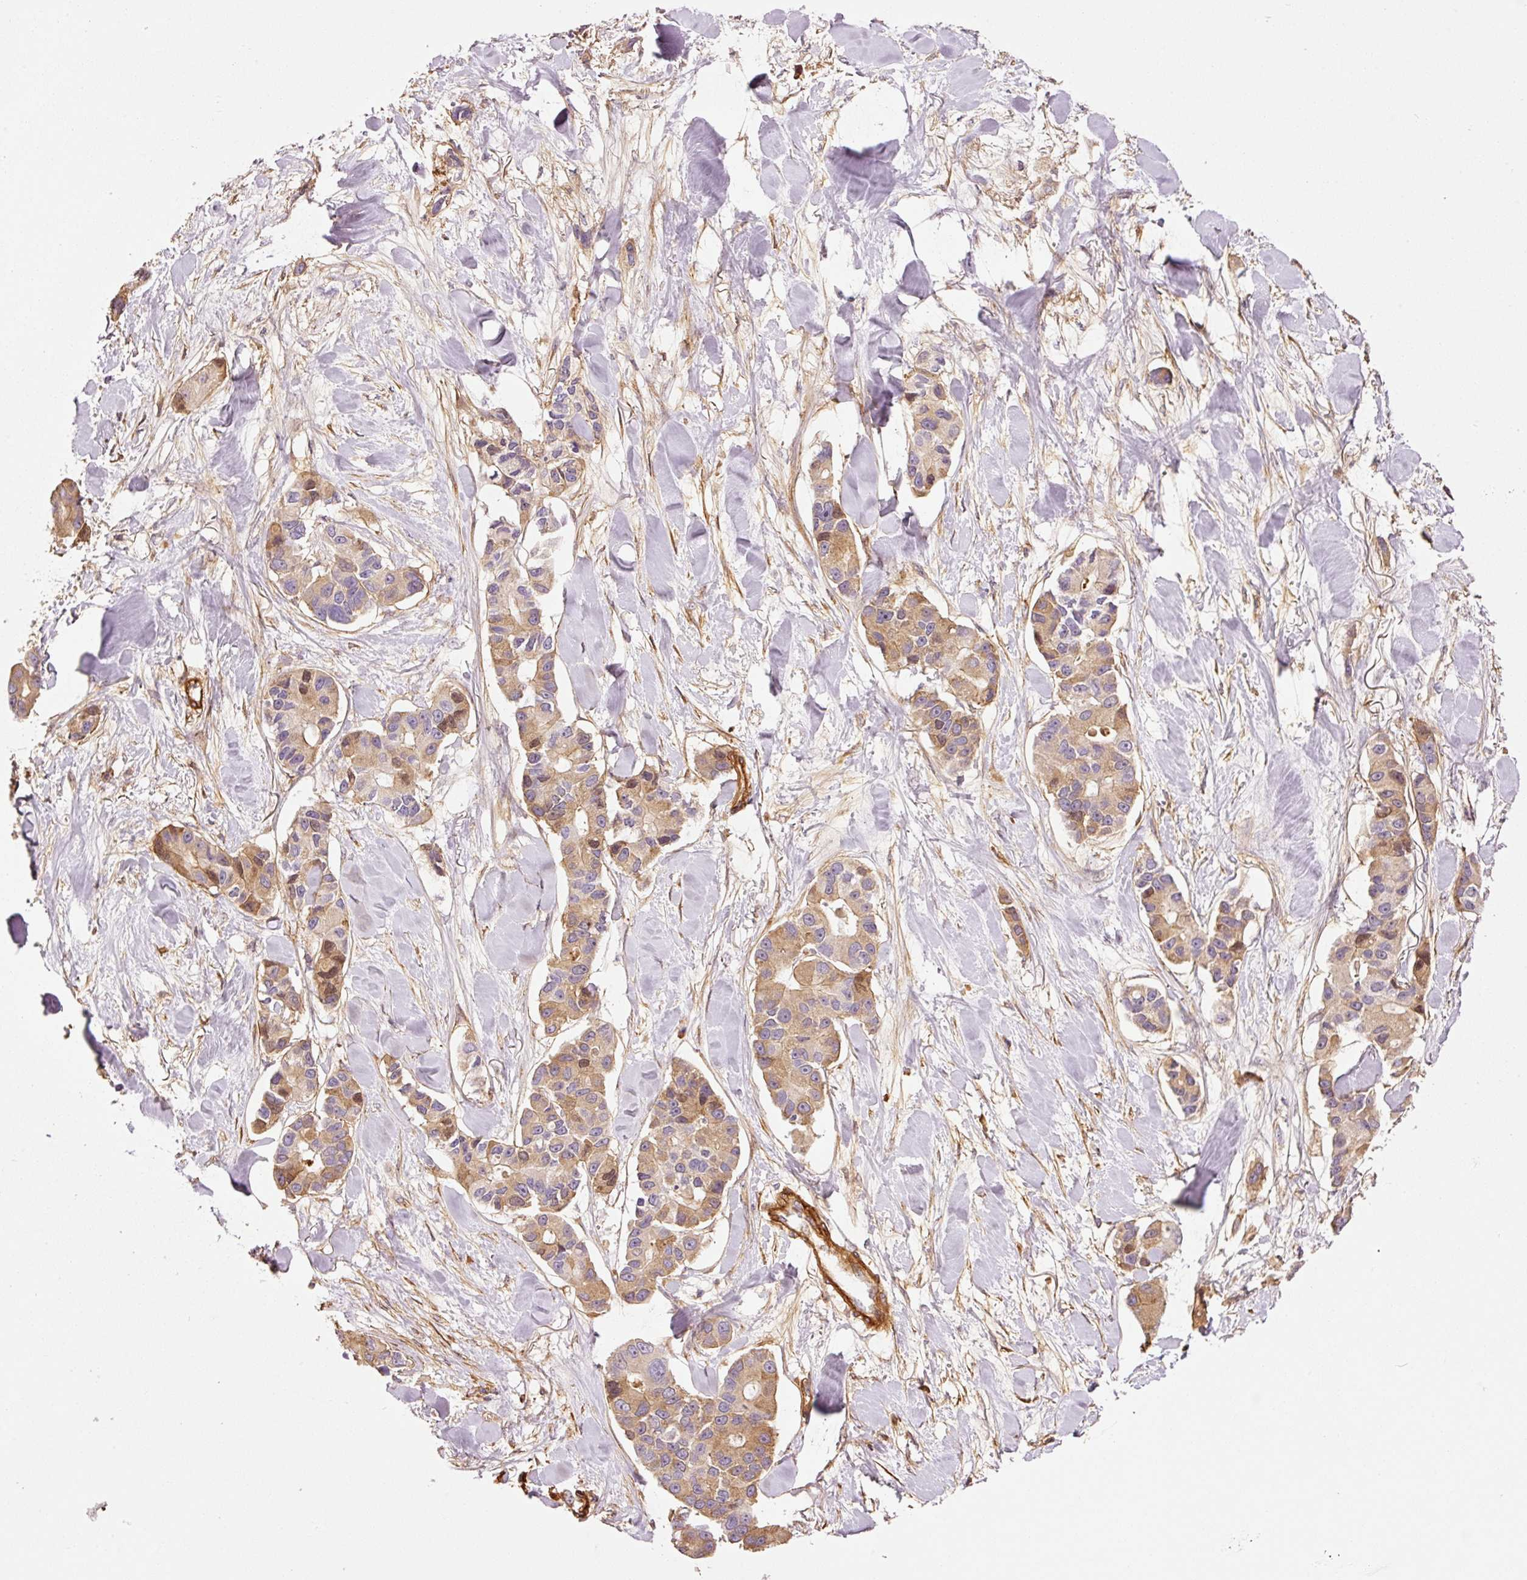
{"staining": {"intensity": "moderate", "quantity": "25%-75%", "location": "cytoplasmic/membranous"}, "tissue": "lung cancer", "cell_type": "Tumor cells", "image_type": "cancer", "snomed": [{"axis": "morphology", "description": "Adenocarcinoma, NOS"}, {"axis": "topography", "description": "Lung"}], "caption": "A histopathology image of lung cancer stained for a protein reveals moderate cytoplasmic/membranous brown staining in tumor cells. Nuclei are stained in blue.", "gene": "NID2", "patient": {"sex": "female", "age": 54}}